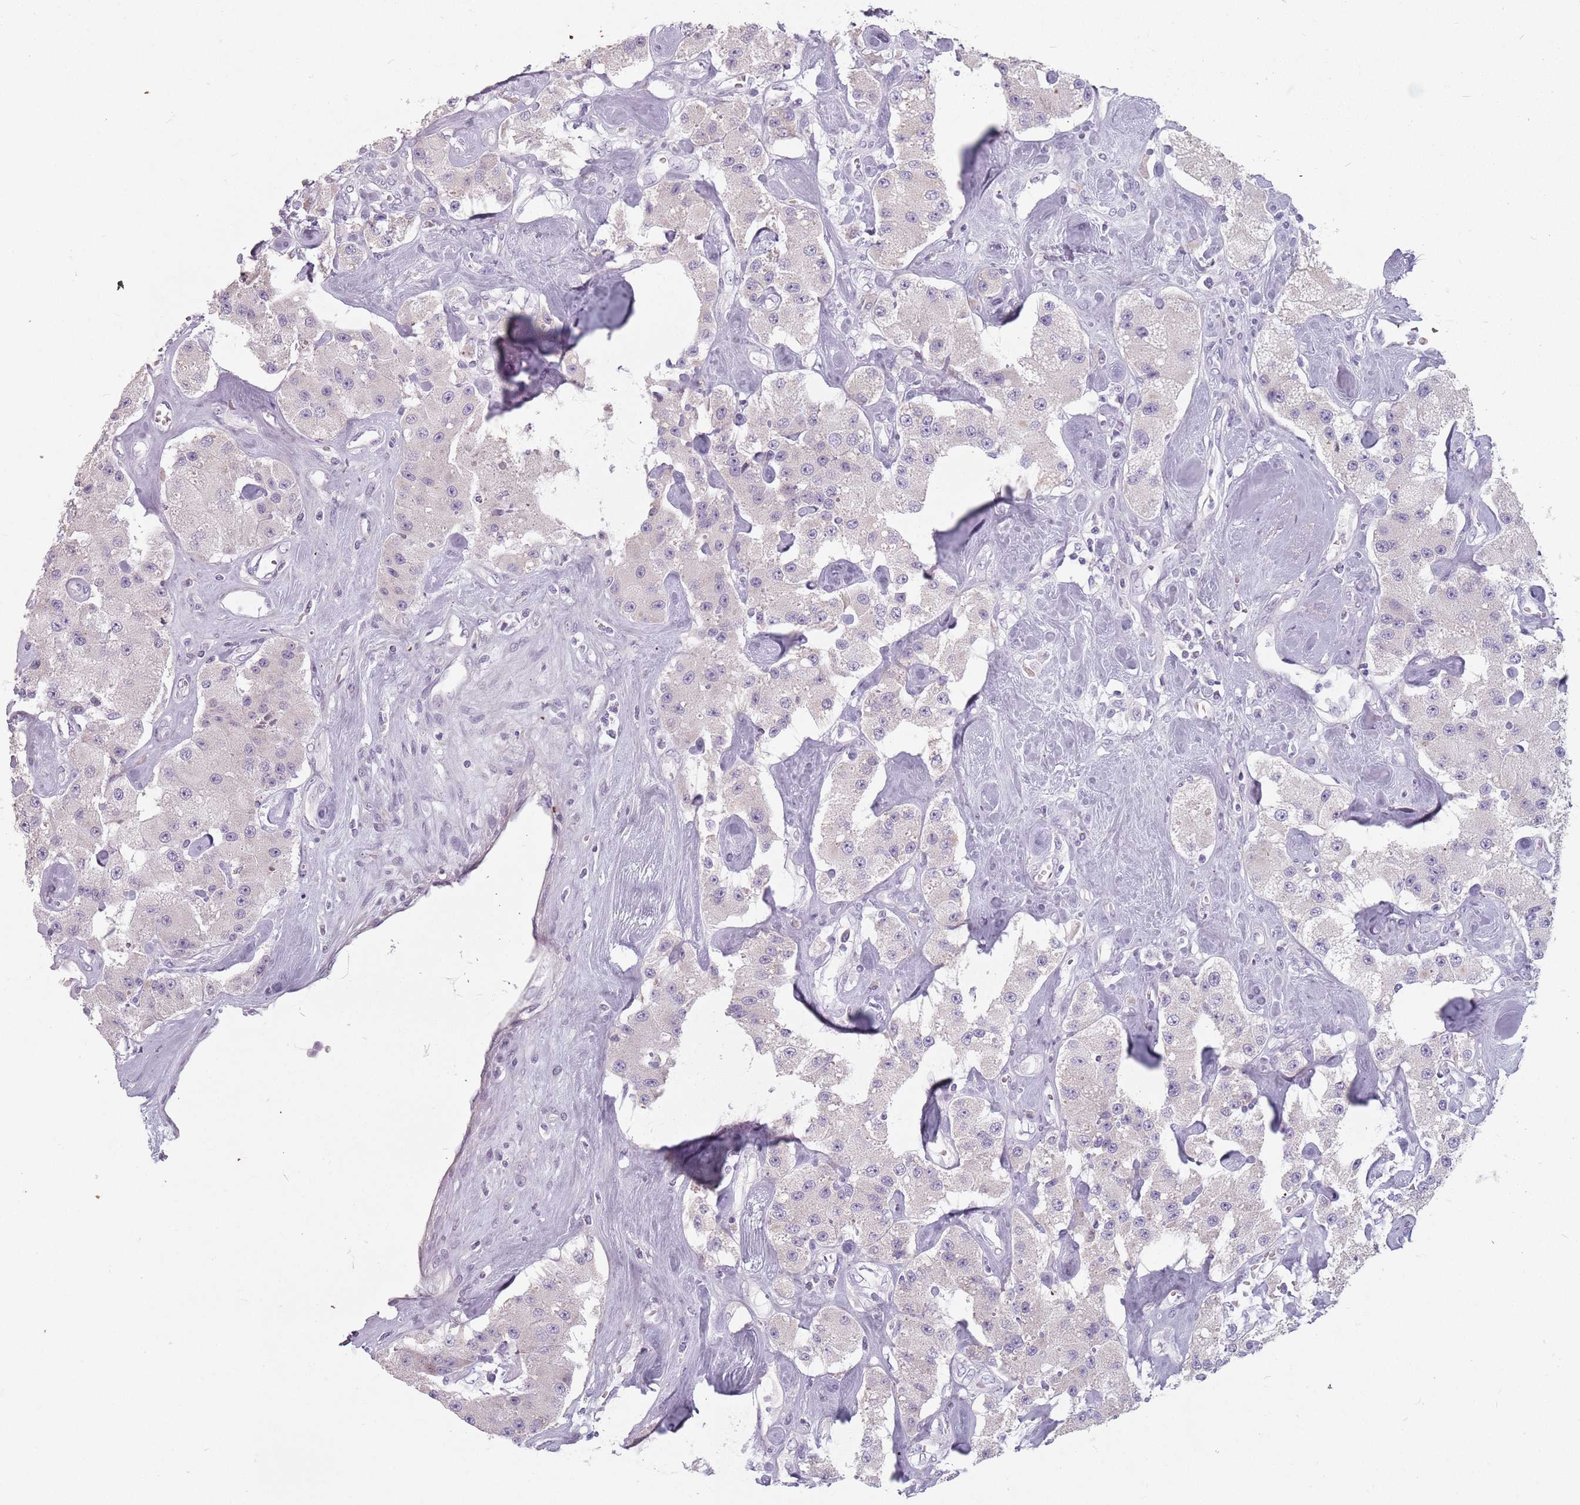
{"staining": {"intensity": "negative", "quantity": "none", "location": "none"}, "tissue": "carcinoid", "cell_type": "Tumor cells", "image_type": "cancer", "snomed": [{"axis": "morphology", "description": "Carcinoid, malignant, NOS"}, {"axis": "topography", "description": "Pancreas"}], "caption": "High magnification brightfield microscopy of carcinoid (malignant) stained with DAB (3,3'-diaminobenzidine) (brown) and counterstained with hematoxylin (blue): tumor cells show no significant positivity. (DAB IHC visualized using brightfield microscopy, high magnification).", "gene": "CEP19", "patient": {"sex": "male", "age": 41}}